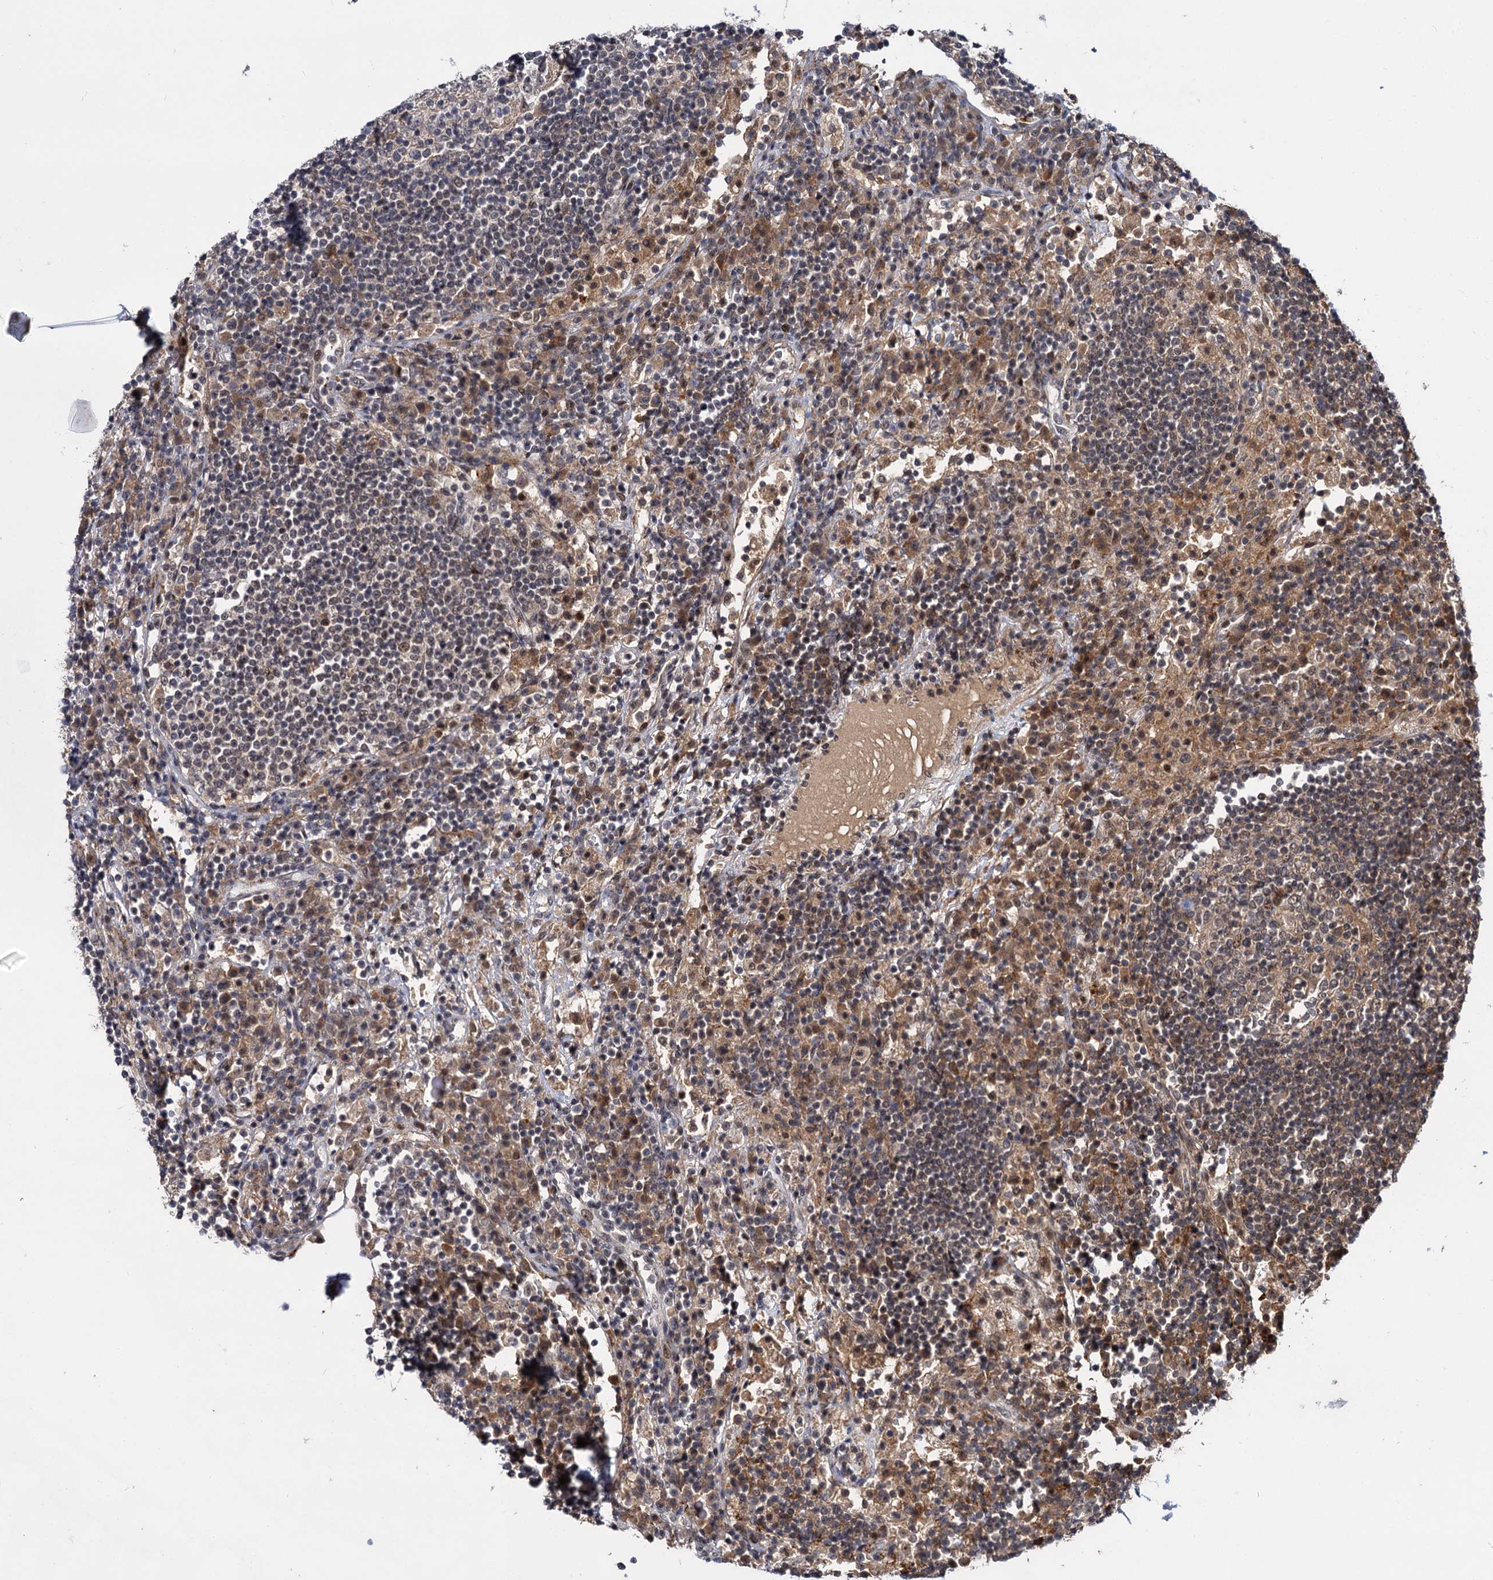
{"staining": {"intensity": "moderate", "quantity": "25%-75%", "location": "nuclear"}, "tissue": "lymph node", "cell_type": "Germinal center cells", "image_type": "normal", "snomed": [{"axis": "morphology", "description": "Normal tissue, NOS"}, {"axis": "topography", "description": "Lymph node"}], "caption": "Brown immunohistochemical staining in benign human lymph node shows moderate nuclear staining in approximately 25%-75% of germinal center cells.", "gene": "MBD6", "patient": {"sex": "female", "age": 53}}